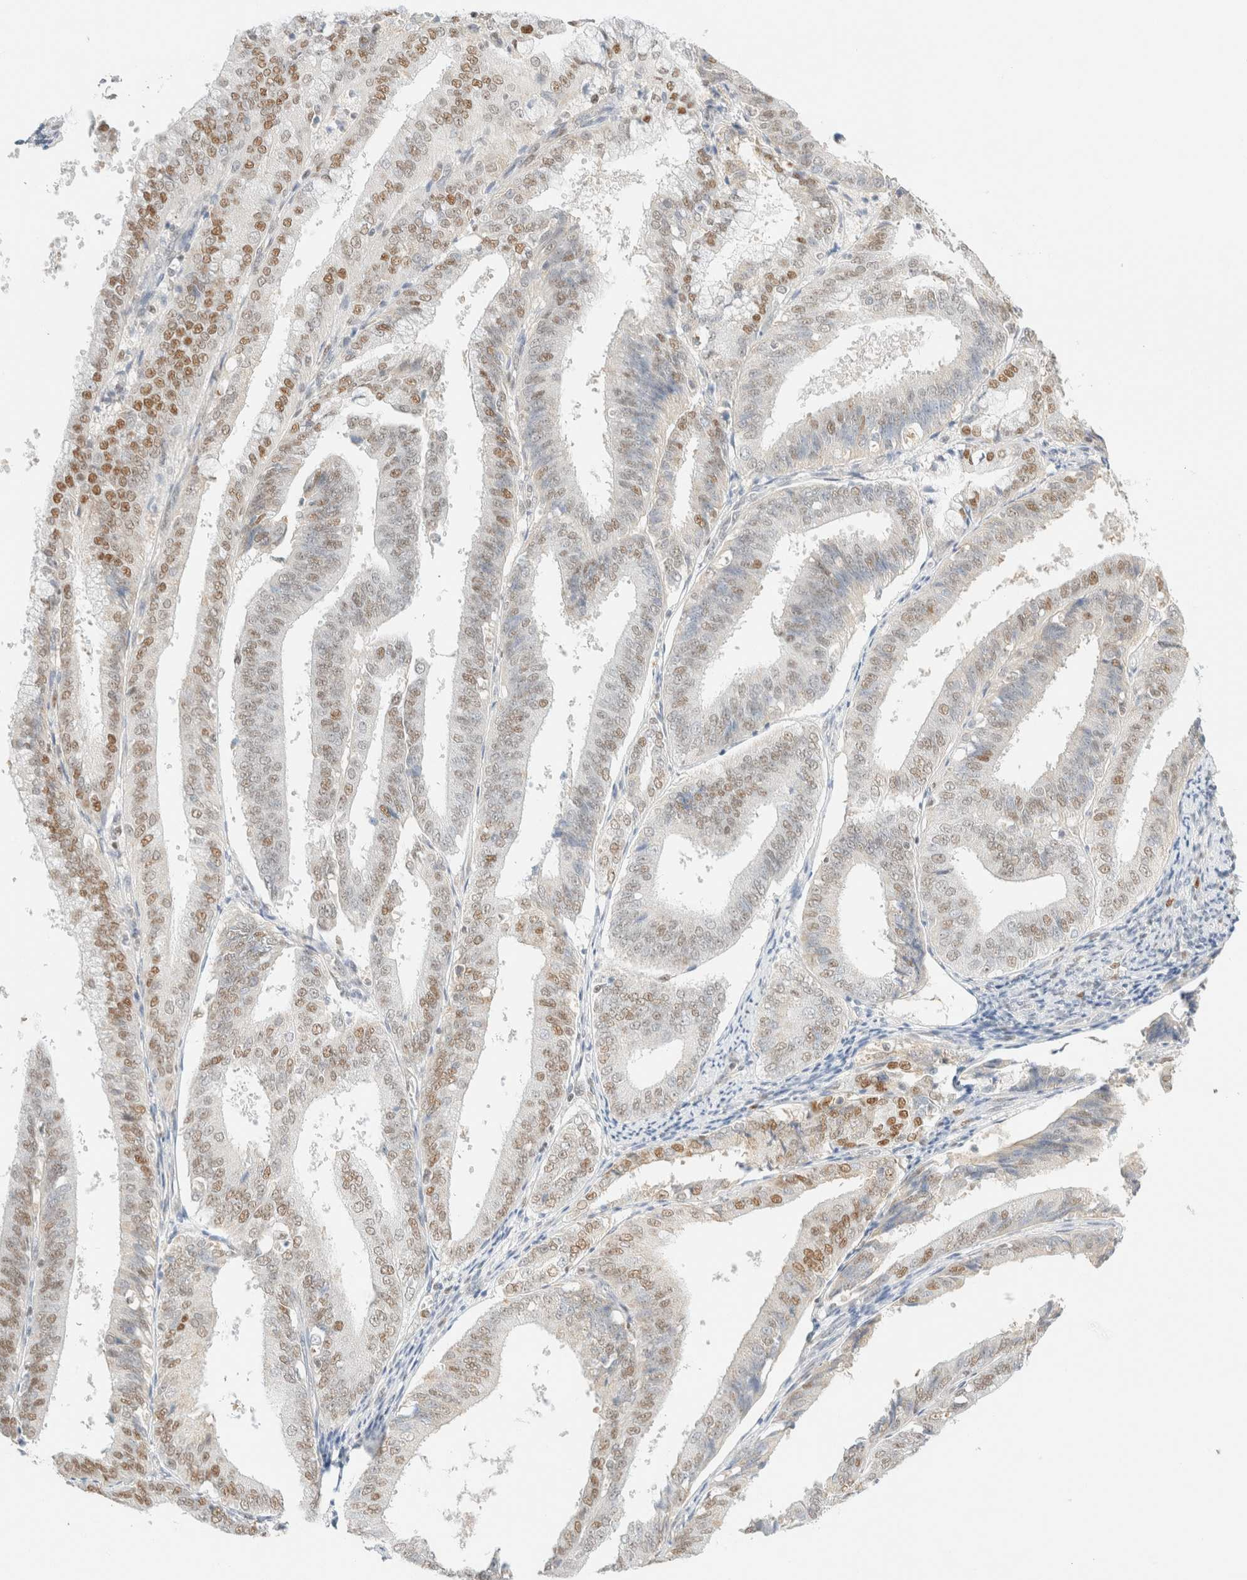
{"staining": {"intensity": "moderate", "quantity": "<25%", "location": "nuclear"}, "tissue": "endometrial cancer", "cell_type": "Tumor cells", "image_type": "cancer", "snomed": [{"axis": "morphology", "description": "Adenocarcinoma, NOS"}, {"axis": "topography", "description": "Endometrium"}], "caption": "High-power microscopy captured an IHC histopathology image of adenocarcinoma (endometrial), revealing moderate nuclear expression in about <25% of tumor cells. (DAB (3,3'-diaminobenzidine) IHC, brown staining for protein, blue staining for nuclei).", "gene": "DDB2", "patient": {"sex": "female", "age": 63}}